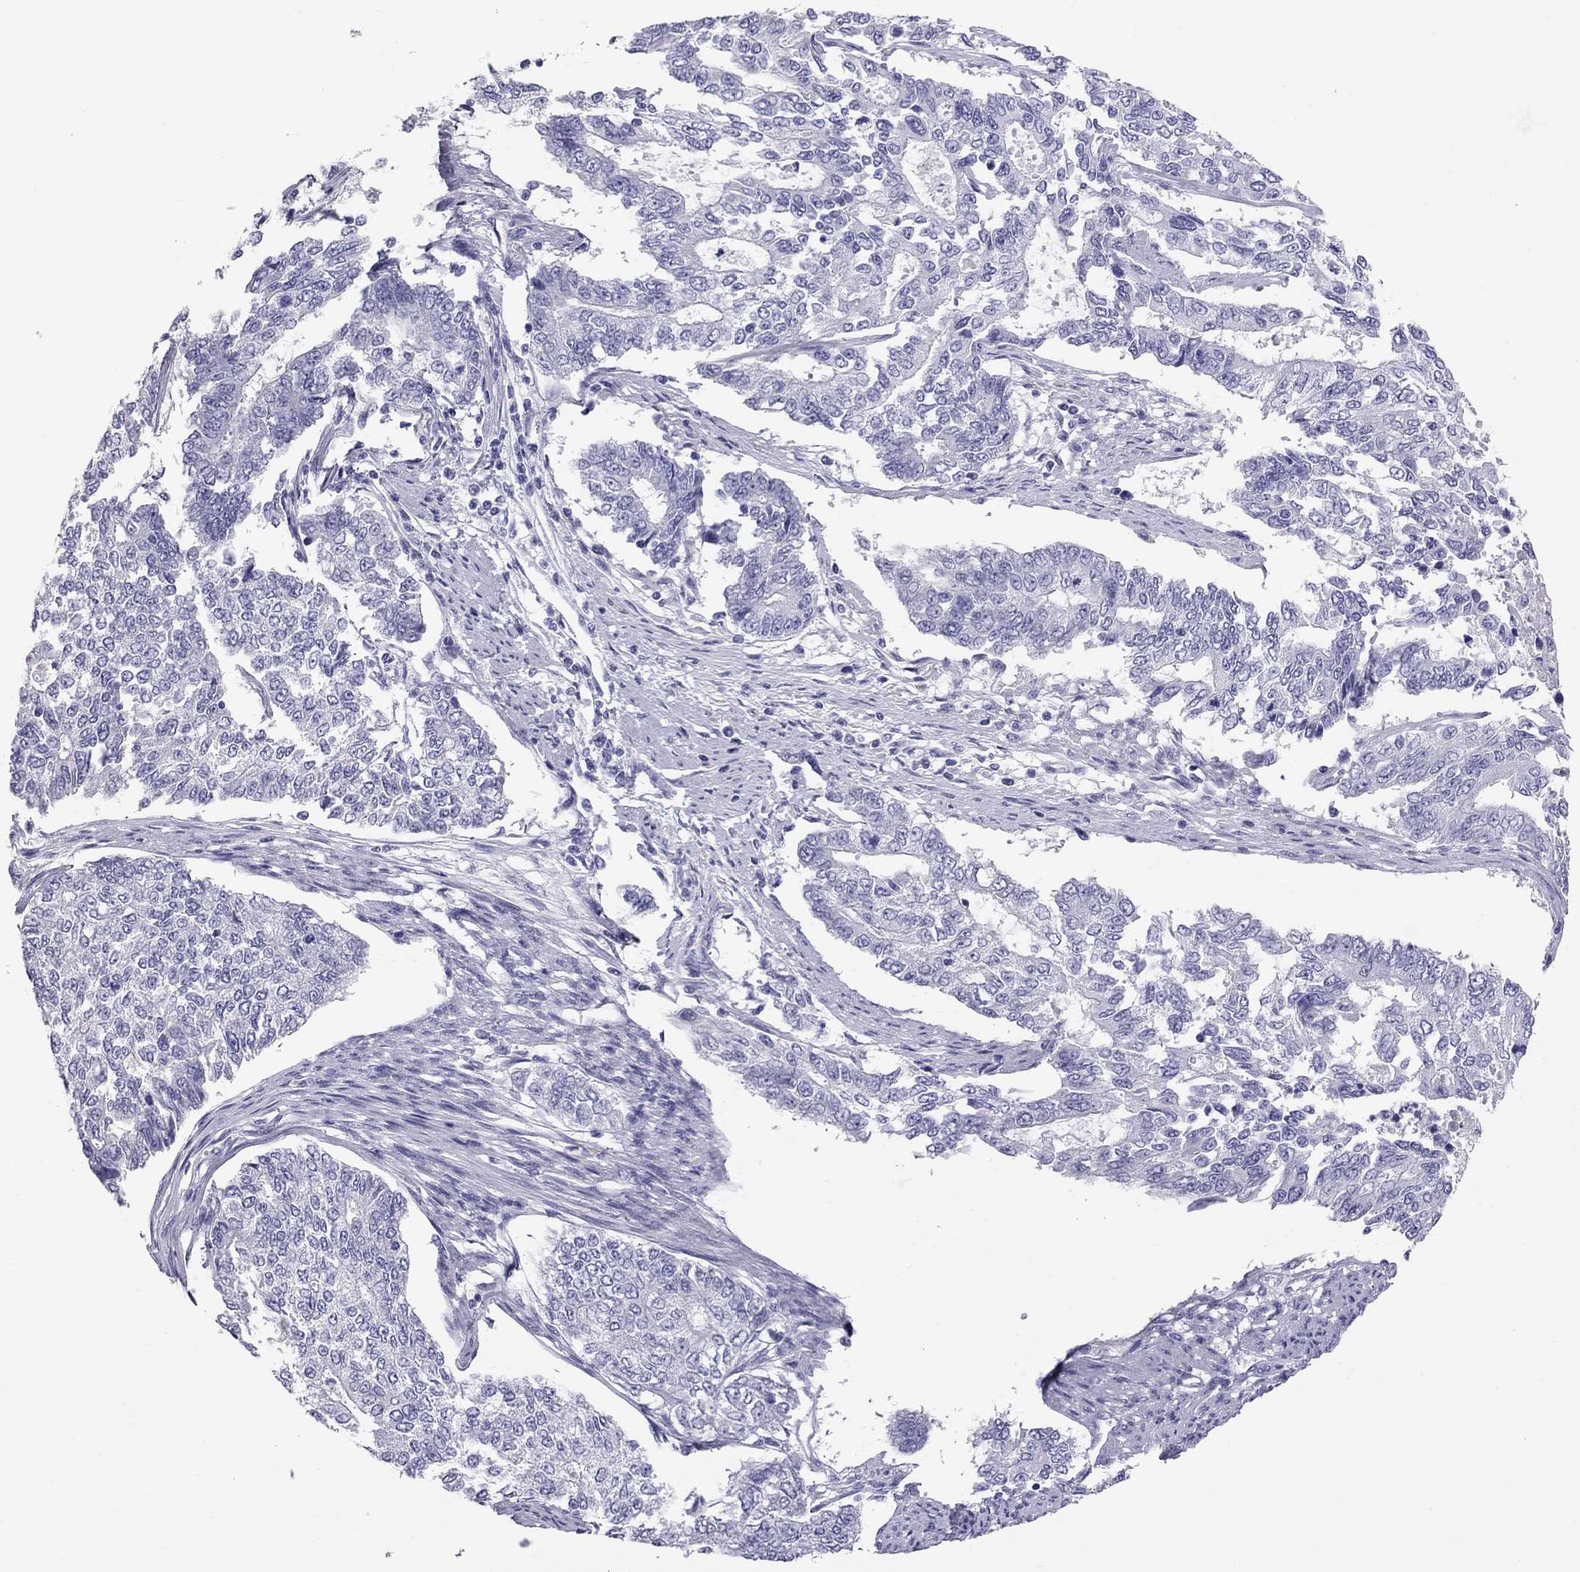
{"staining": {"intensity": "negative", "quantity": "none", "location": "none"}, "tissue": "endometrial cancer", "cell_type": "Tumor cells", "image_type": "cancer", "snomed": [{"axis": "morphology", "description": "Adenocarcinoma, NOS"}, {"axis": "topography", "description": "Uterus"}], "caption": "Micrograph shows no protein positivity in tumor cells of endometrial cancer (adenocarcinoma) tissue.", "gene": "IL17REL", "patient": {"sex": "female", "age": 59}}